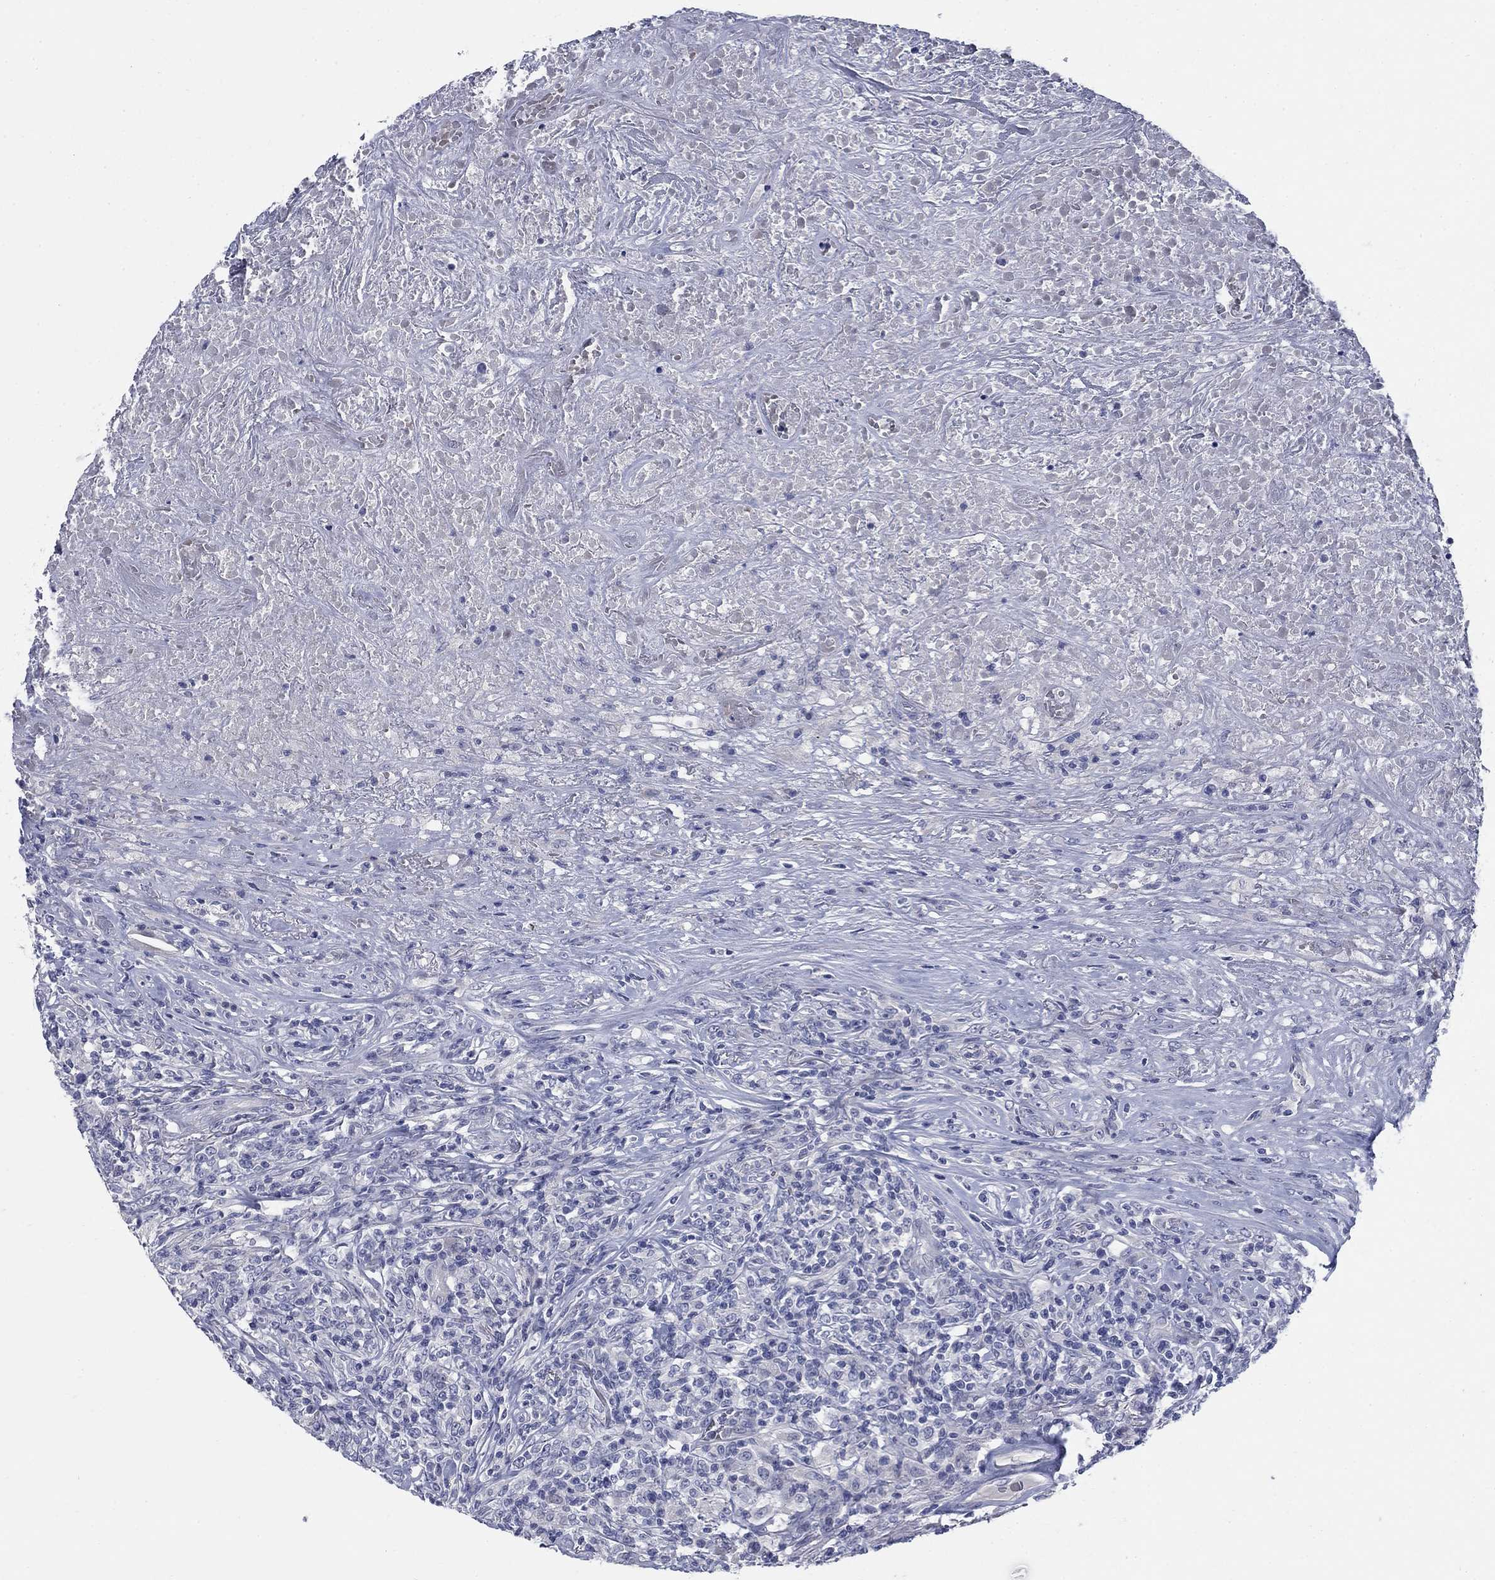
{"staining": {"intensity": "negative", "quantity": "none", "location": "none"}, "tissue": "lymphoma", "cell_type": "Tumor cells", "image_type": "cancer", "snomed": [{"axis": "morphology", "description": "Malignant lymphoma, non-Hodgkin's type, High grade"}, {"axis": "topography", "description": "Lung"}], "caption": "An immunohistochemistry (IHC) micrograph of lymphoma is shown. There is no staining in tumor cells of lymphoma.", "gene": "DNER", "patient": {"sex": "male", "age": 79}}